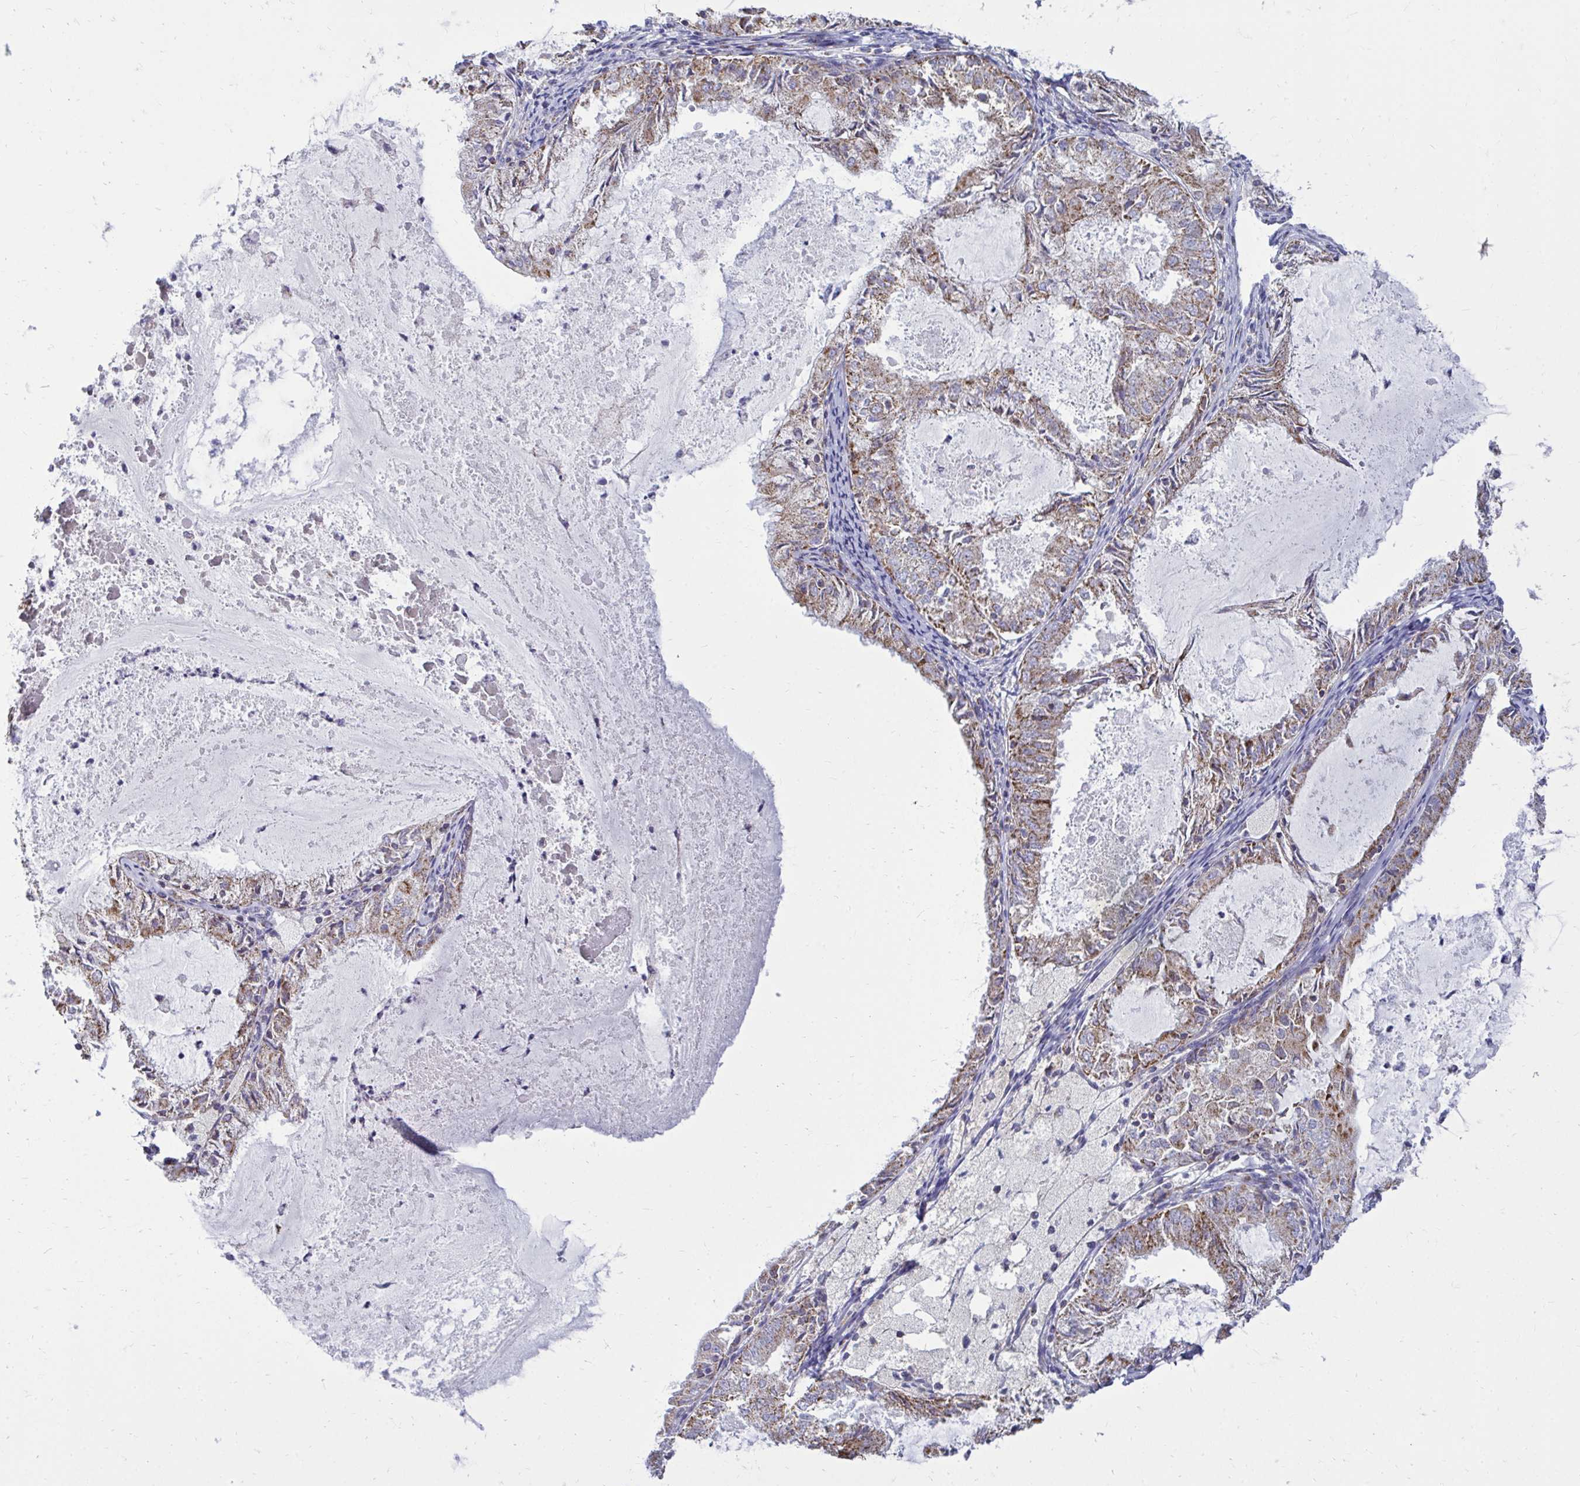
{"staining": {"intensity": "moderate", "quantity": ">75%", "location": "cytoplasmic/membranous"}, "tissue": "endometrial cancer", "cell_type": "Tumor cells", "image_type": "cancer", "snomed": [{"axis": "morphology", "description": "Adenocarcinoma, NOS"}, {"axis": "topography", "description": "Endometrium"}], "caption": "Immunohistochemical staining of human adenocarcinoma (endometrial) reveals medium levels of moderate cytoplasmic/membranous protein staining in about >75% of tumor cells. (brown staining indicates protein expression, while blue staining denotes nuclei).", "gene": "OR10R2", "patient": {"sex": "female", "age": 57}}